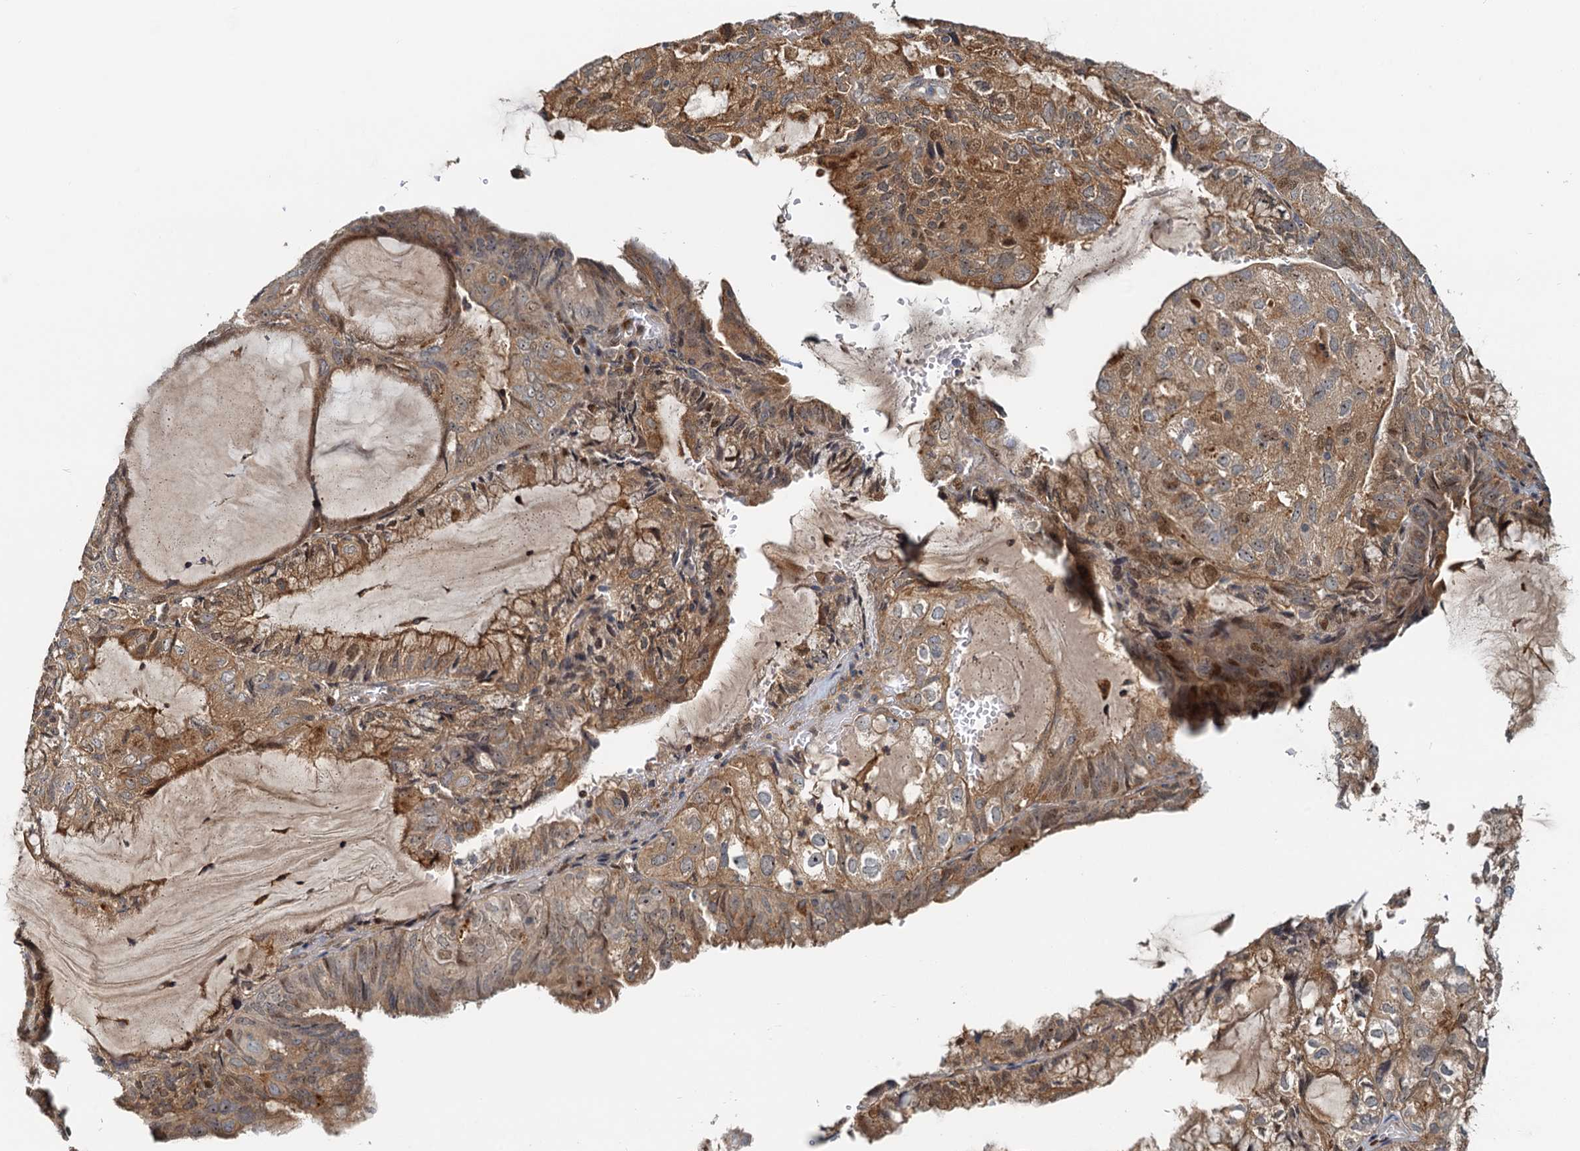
{"staining": {"intensity": "moderate", "quantity": ">75%", "location": "cytoplasmic/membranous"}, "tissue": "endometrial cancer", "cell_type": "Tumor cells", "image_type": "cancer", "snomed": [{"axis": "morphology", "description": "Adenocarcinoma, NOS"}, {"axis": "topography", "description": "Endometrium"}], "caption": "Endometrial cancer stained for a protein (brown) reveals moderate cytoplasmic/membranous positive expression in about >75% of tumor cells.", "gene": "TOLLIP", "patient": {"sex": "female", "age": 81}}